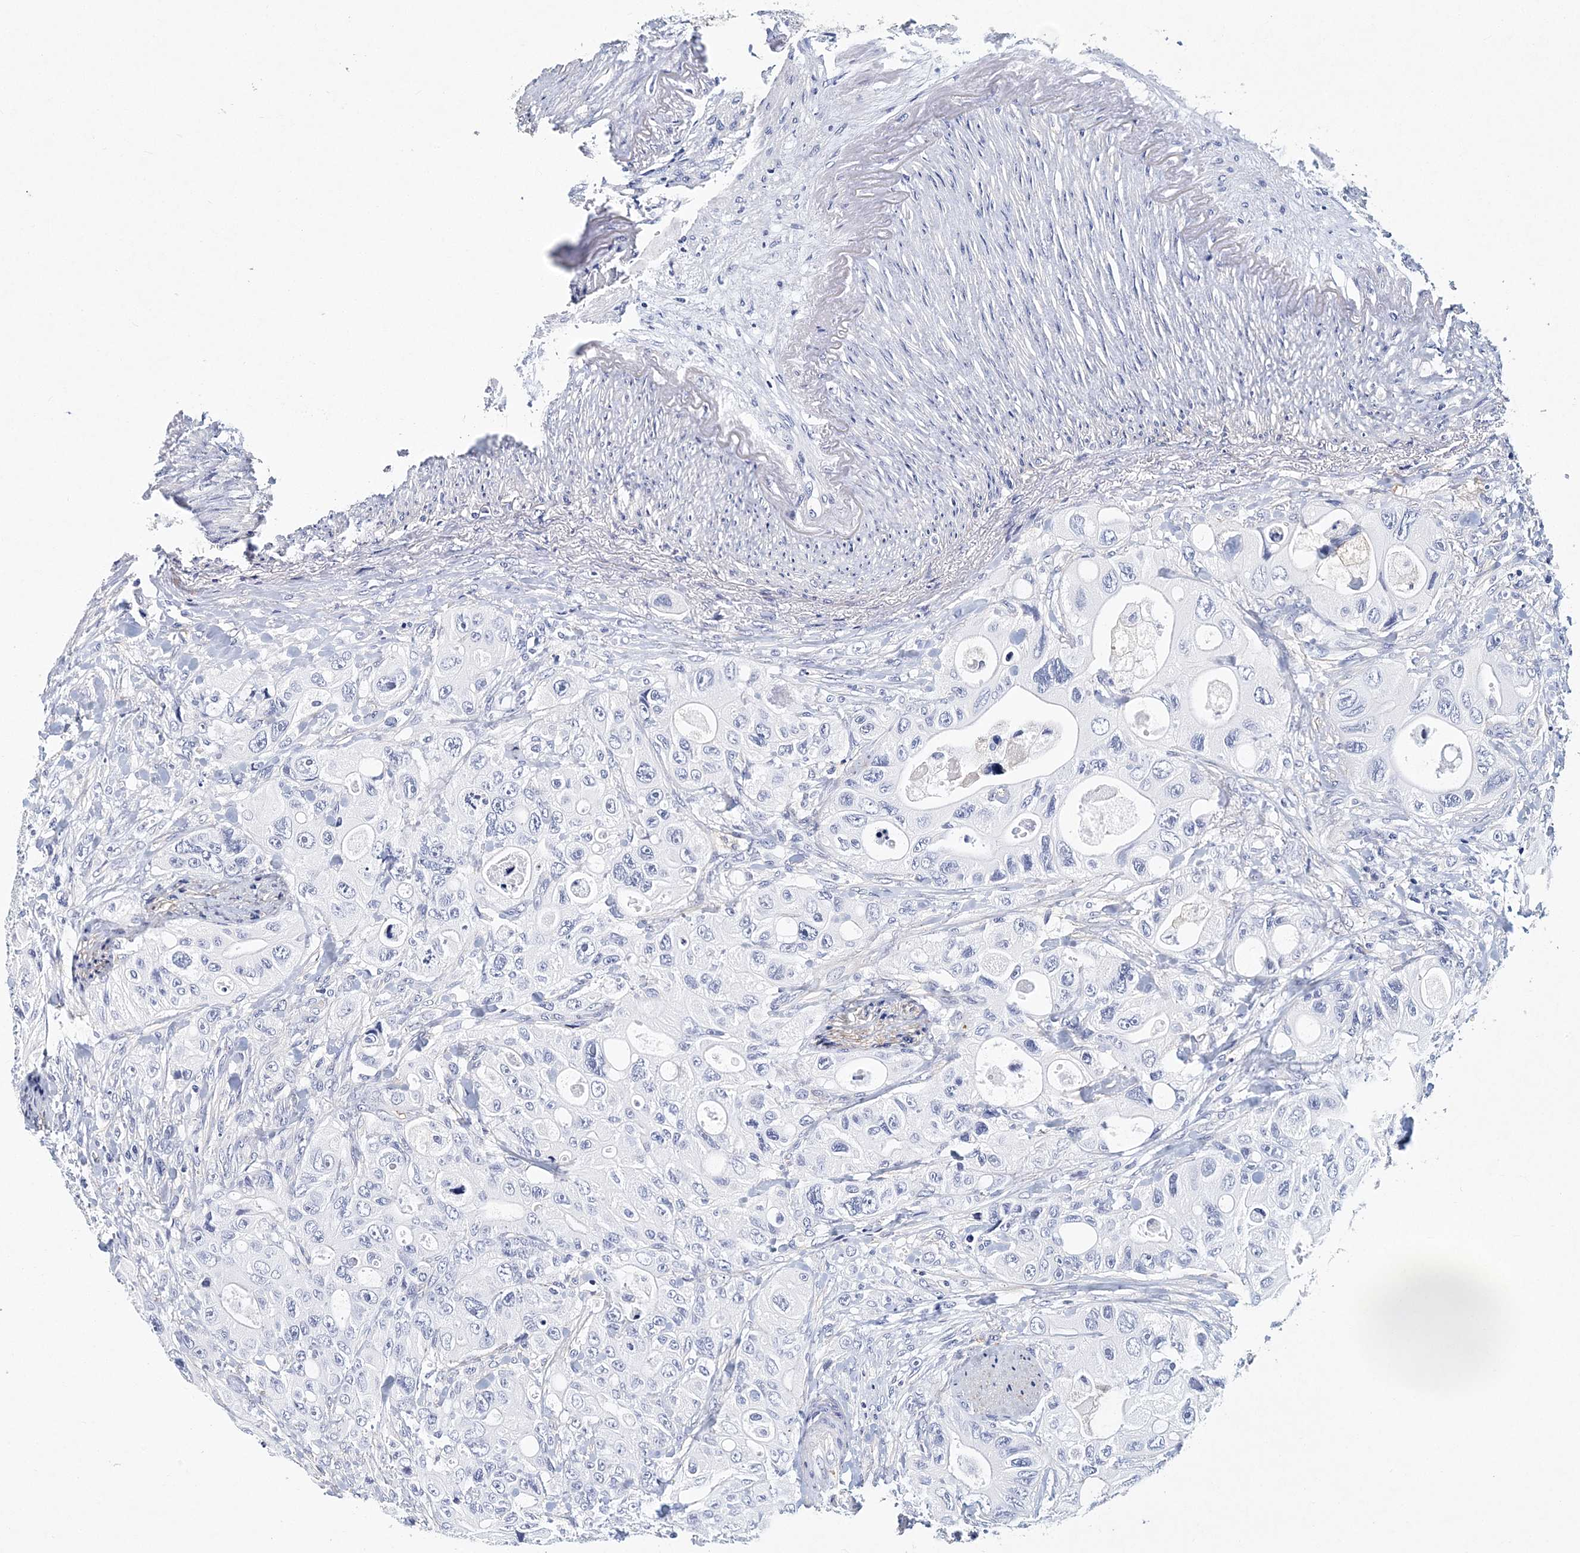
{"staining": {"intensity": "negative", "quantity": "none", "location": "none"}, "tissue": "colorectal cancer", "cell_type": "Tumor cells", "image_type": "cancer", "snomed": [{"axis": "morphology", "description": "Adenocarcinoma, NOS"}, {"axis": "topography", "description": "Colon"}], "caption": "A histopathology image of adenocarcinoma (colorectal) stained for a protein shows no brown staining in tumor cells.", "gene": "ITGA2B", "patient": {"sex": "female", "age": 46}}